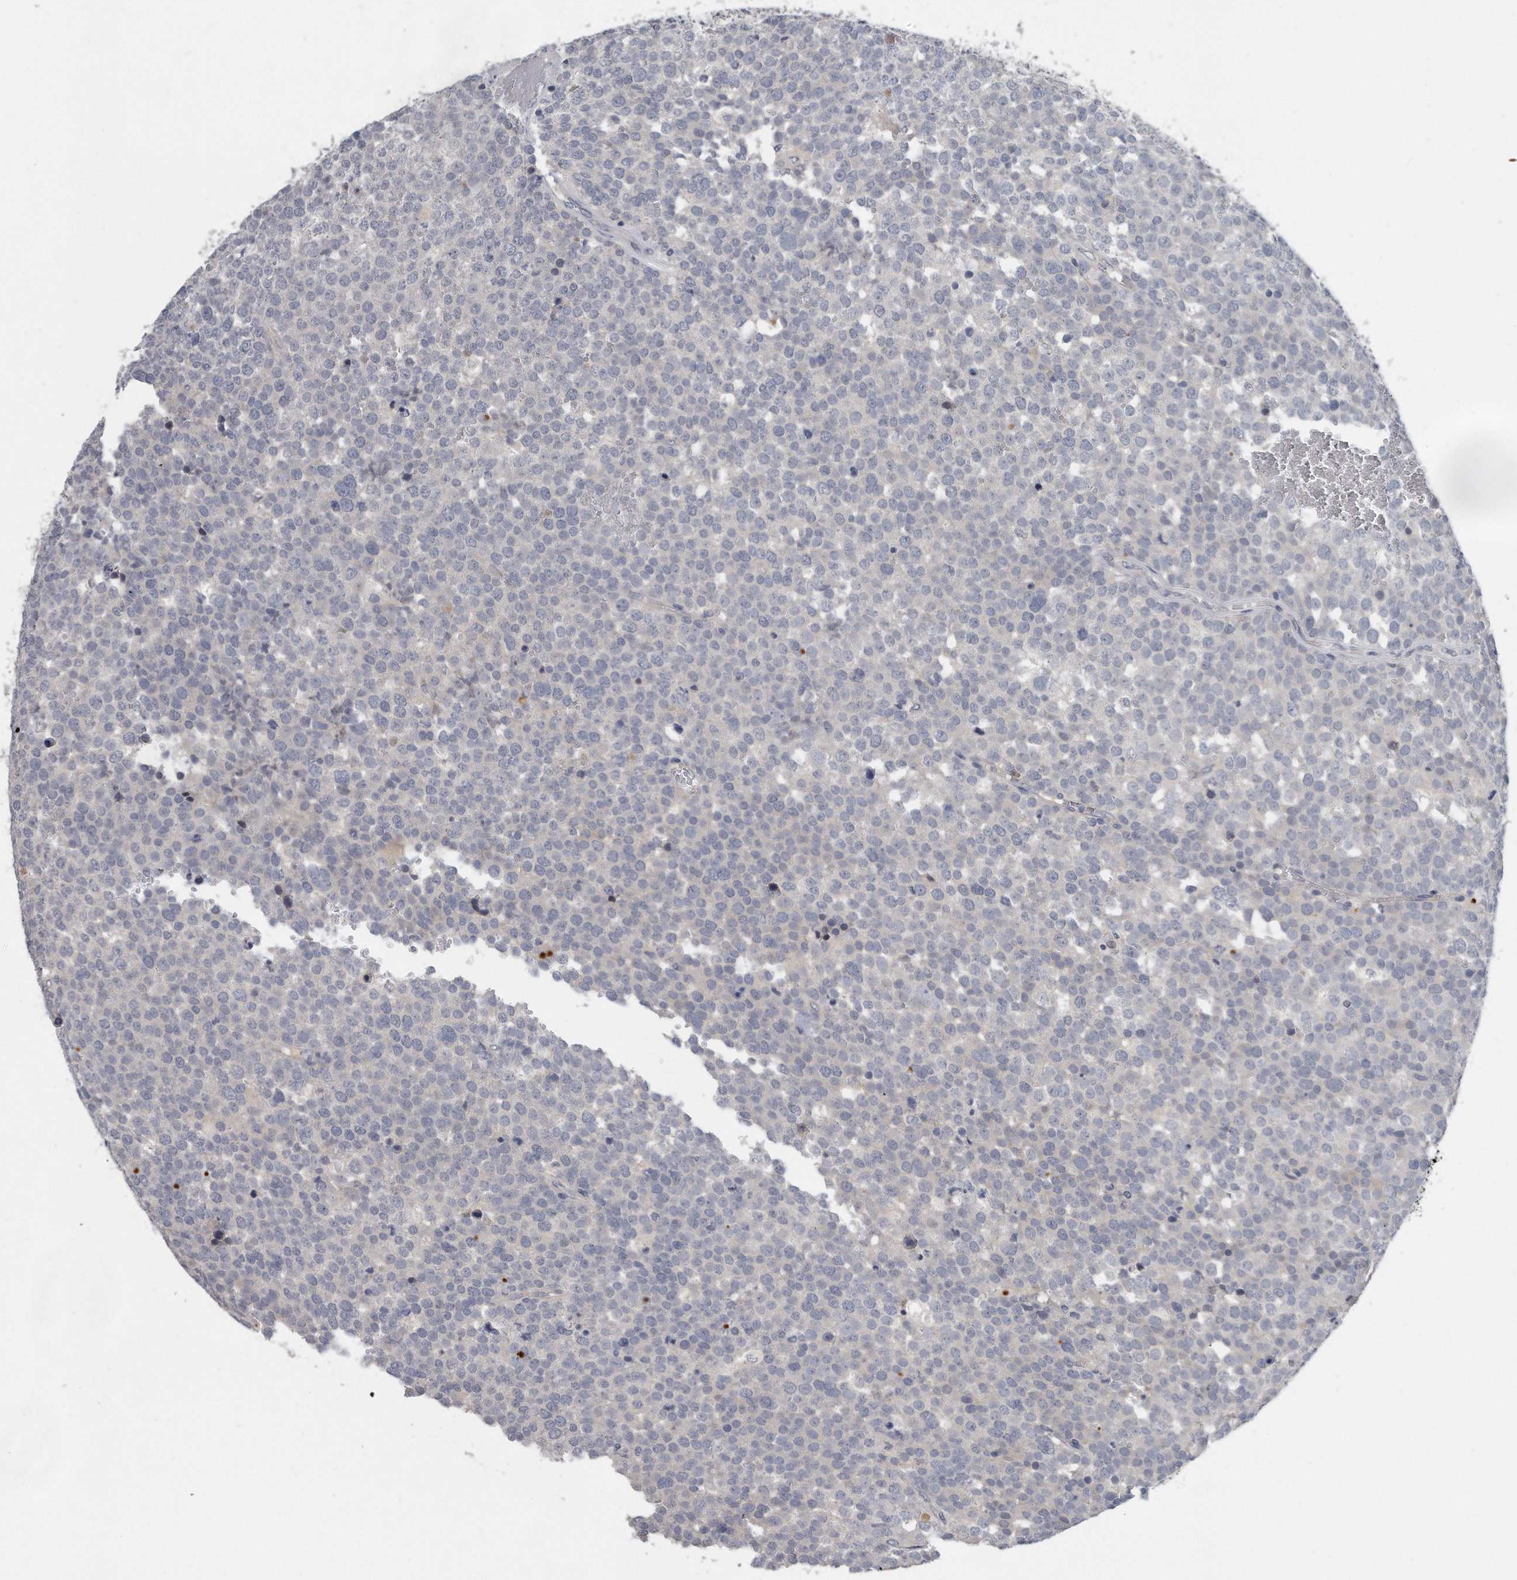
{"staining": {"intensity": "negative", "quantity": "none", "location": "none"}, "tissue": "testis cancer", "cell_type": "Tumor cells", "image_type": "cancer", "snomed": [{"axis": "morphology", "description": "Seminoma, NOS"}, {"axis": "topography", "description": "Testis"}], "caption": "Immunohistochemistry (IHC) micrograph of neoplastic tissue: human testis cancer stained with DAB (3,3'-diaminobenzidine) shows no significant protein staining in tumor cells. (DAB (3,3'-diaminobenzidine) immunohistochemistry with hematoxylin counter stain).", "gene": "KLHL7", "patient": {"sex": "male", "age": 71}}